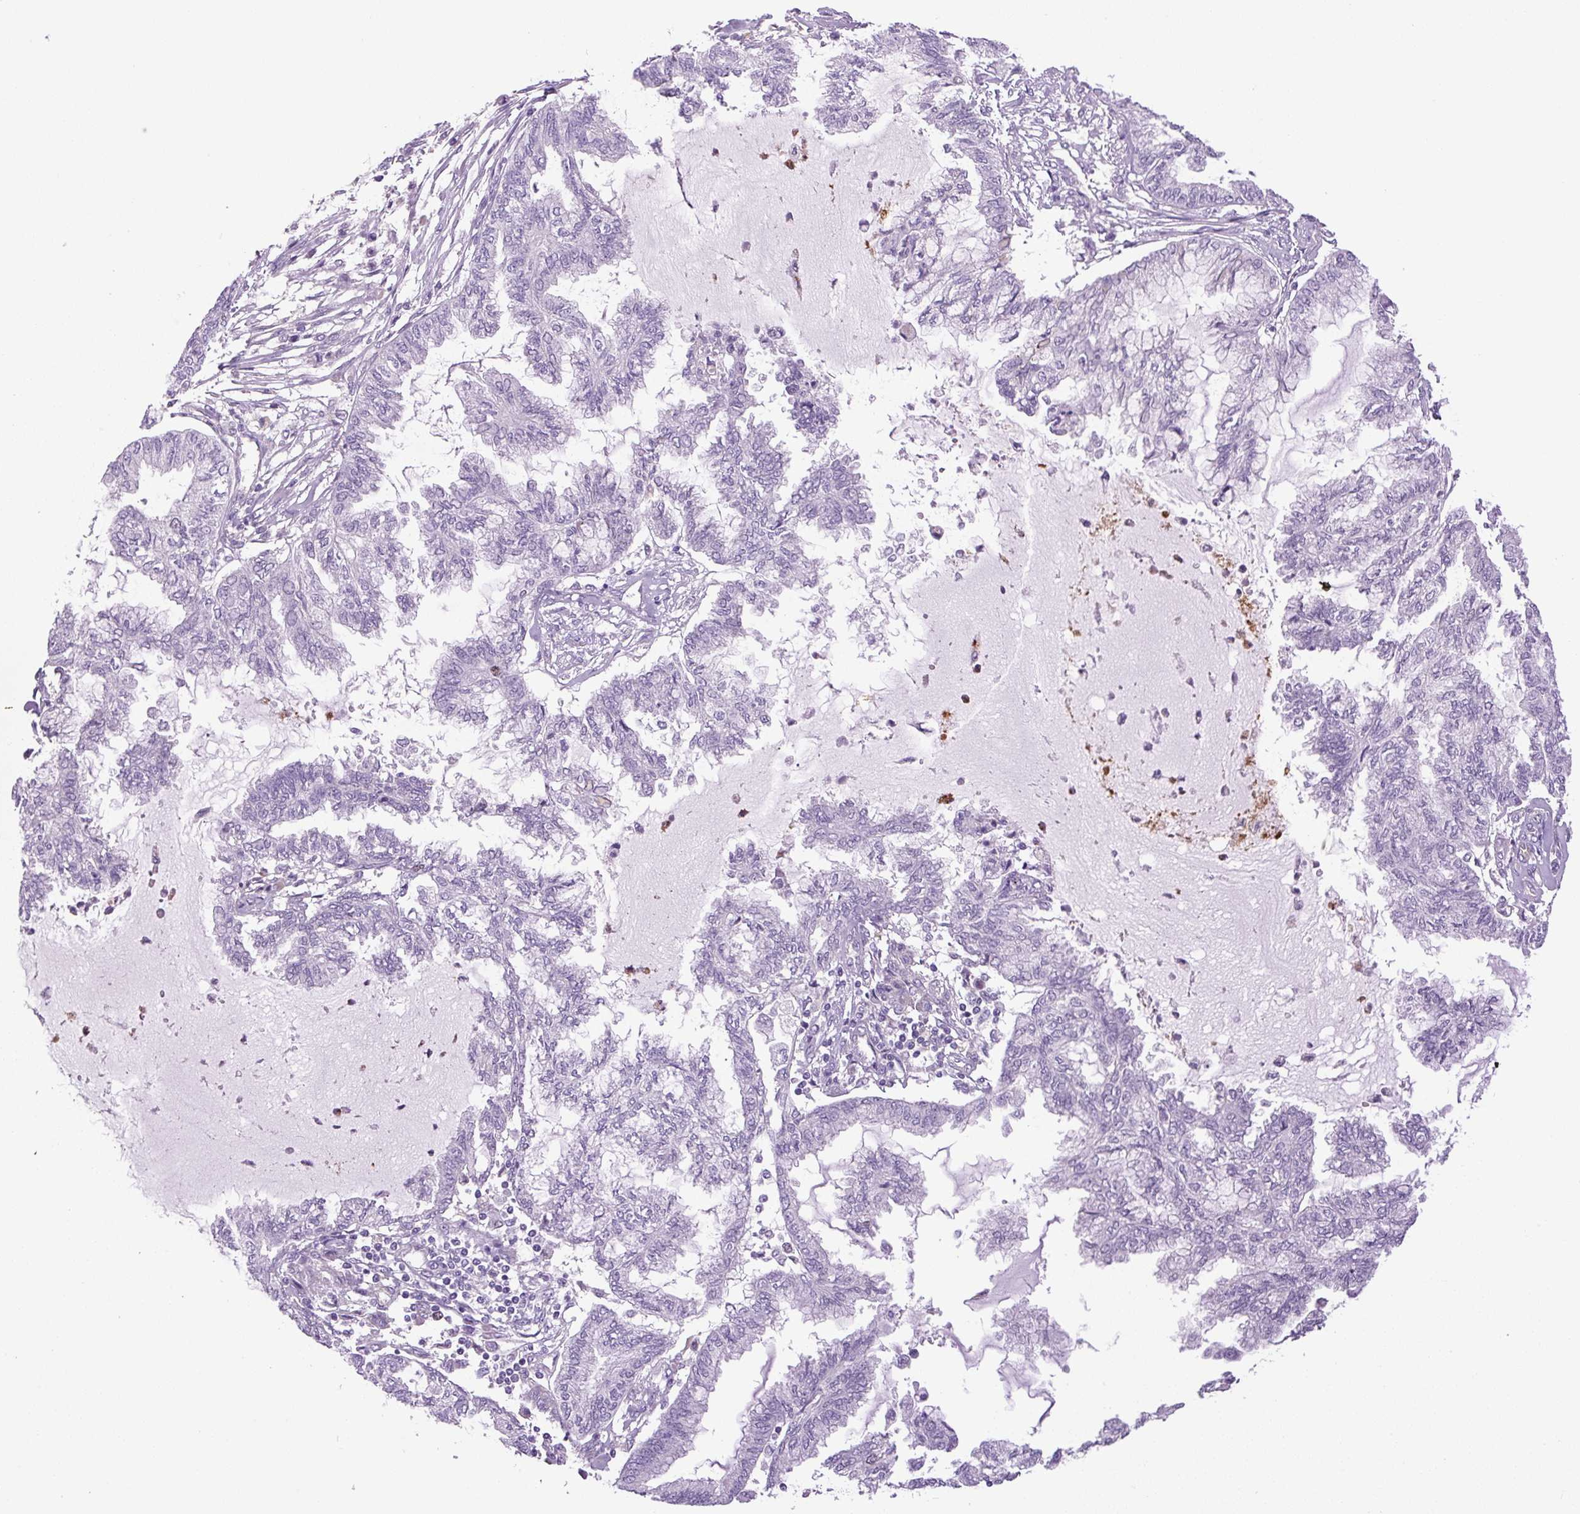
{"staining": {"intensity": "negative", "quantity": "none", "location": "none"}, "tissue": "endometrial cancer", "cell_type": "Tumor cells", "image_type": "cancer", "snomed": [{"axis": "morphology", "description": "Adenocarcinoma, NOS"}, {"axis": "topography", "description": "Endometrium"}], "caption": "High power microscopy micrograph of an immunohistochemistry image of endometrial adenocarcinoma, revealing no significant staining in tumor cells.", "gene": "KIFC1", "patient": {"sex": "female", "age": 86}}